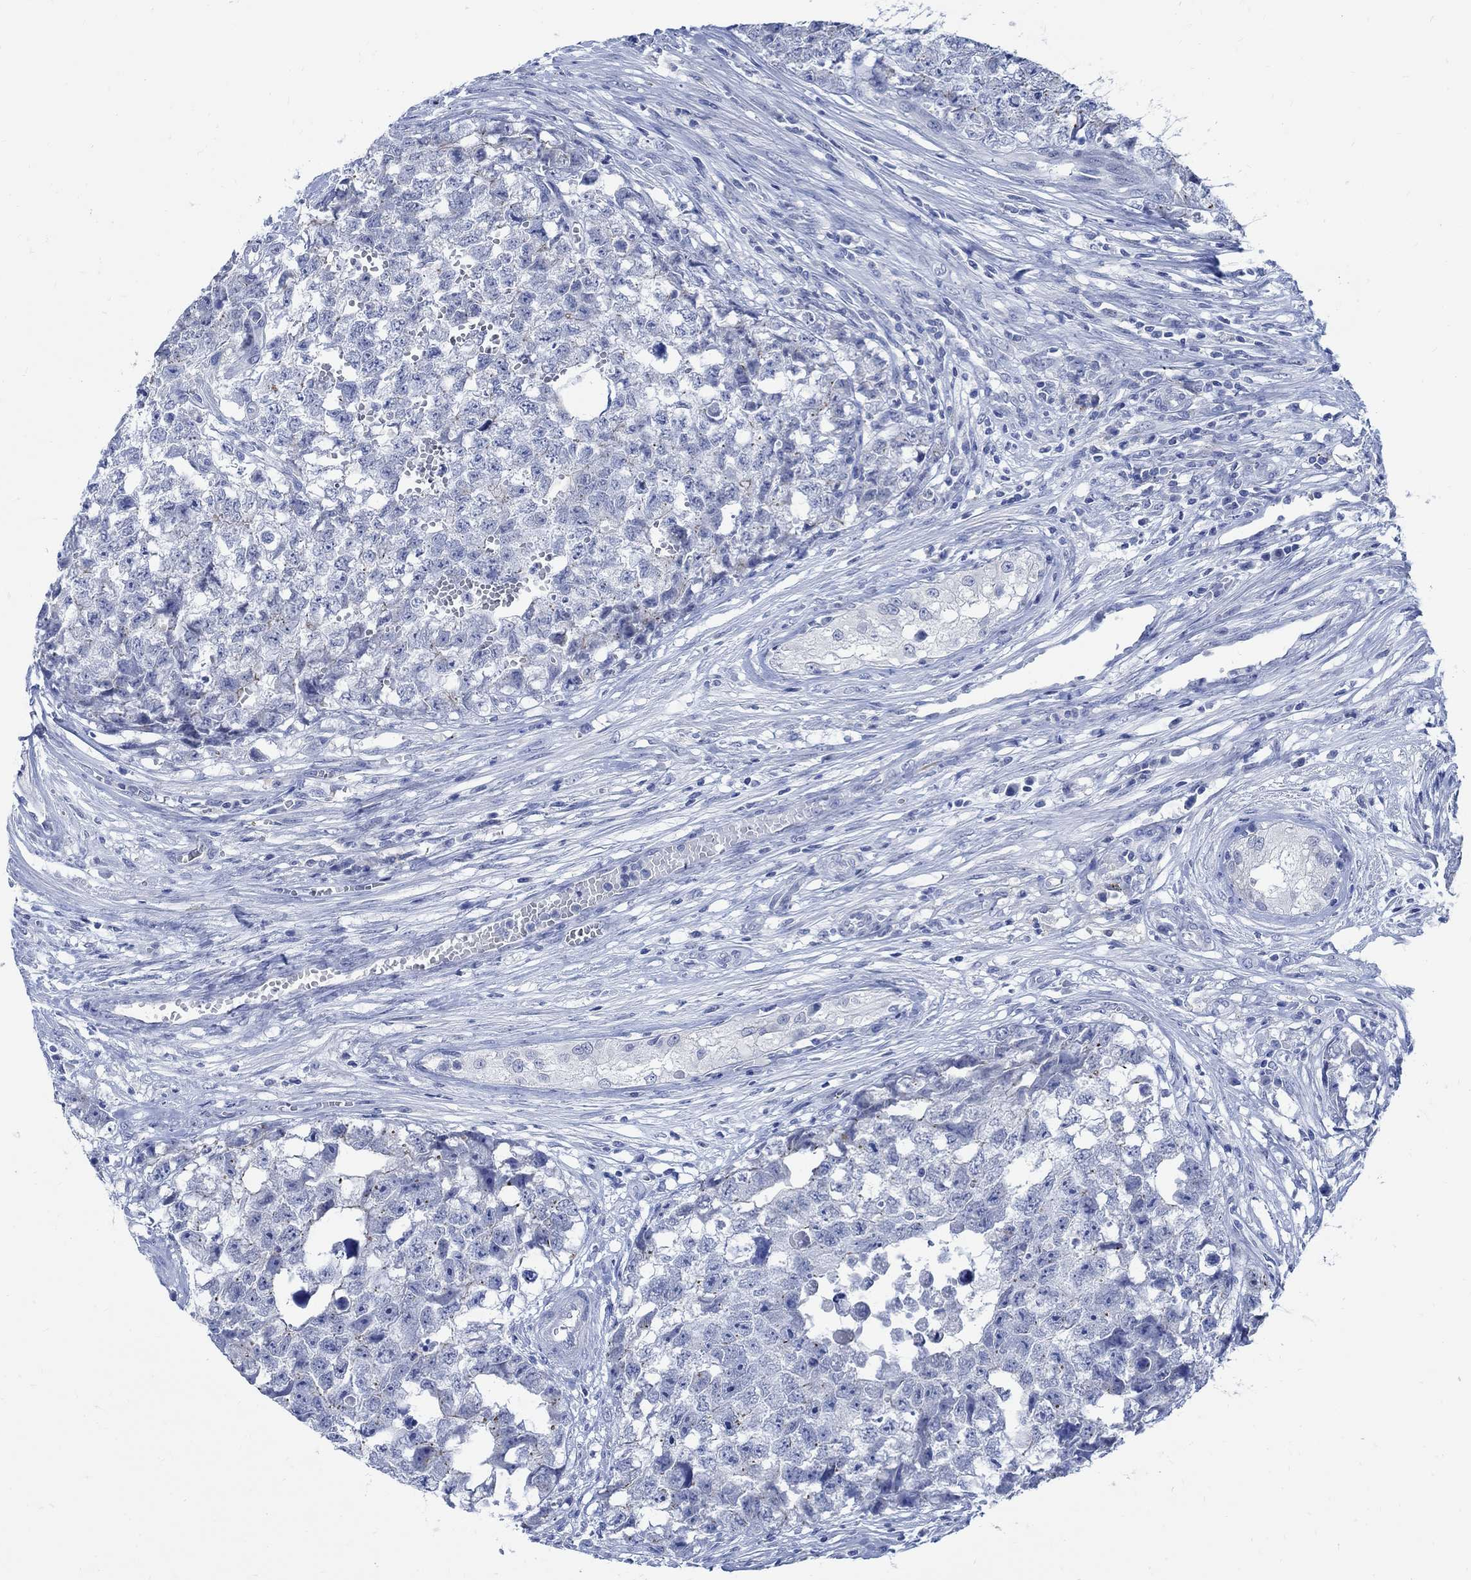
{"staining": {"intensity": "weak", "quantity": "<25%", "location": "cytoplasmic/membranous"}, "tissue": "testis cancer", "cell_type": "Tumor cells", "image_type": "cancer", "snomed": [{"axis": "morphology", "description": "Seminoma, NOS"}, {"axis": "morphology", "description": "Carcinoma, Embryonal, NOS"}, {"axis": "topography", "description": "Testis"}], "caption": "An IHC histopathology image of testis cancer (embryonal carcinoma) is shown. There is no staining in tumor cells of testis cancer (embryonal carcinoma). (DAB immunohistochemistry with hematoxylin counter stain).", "gene": "CAMK2N1", "patient": {"sex": "male", "age": 22}}